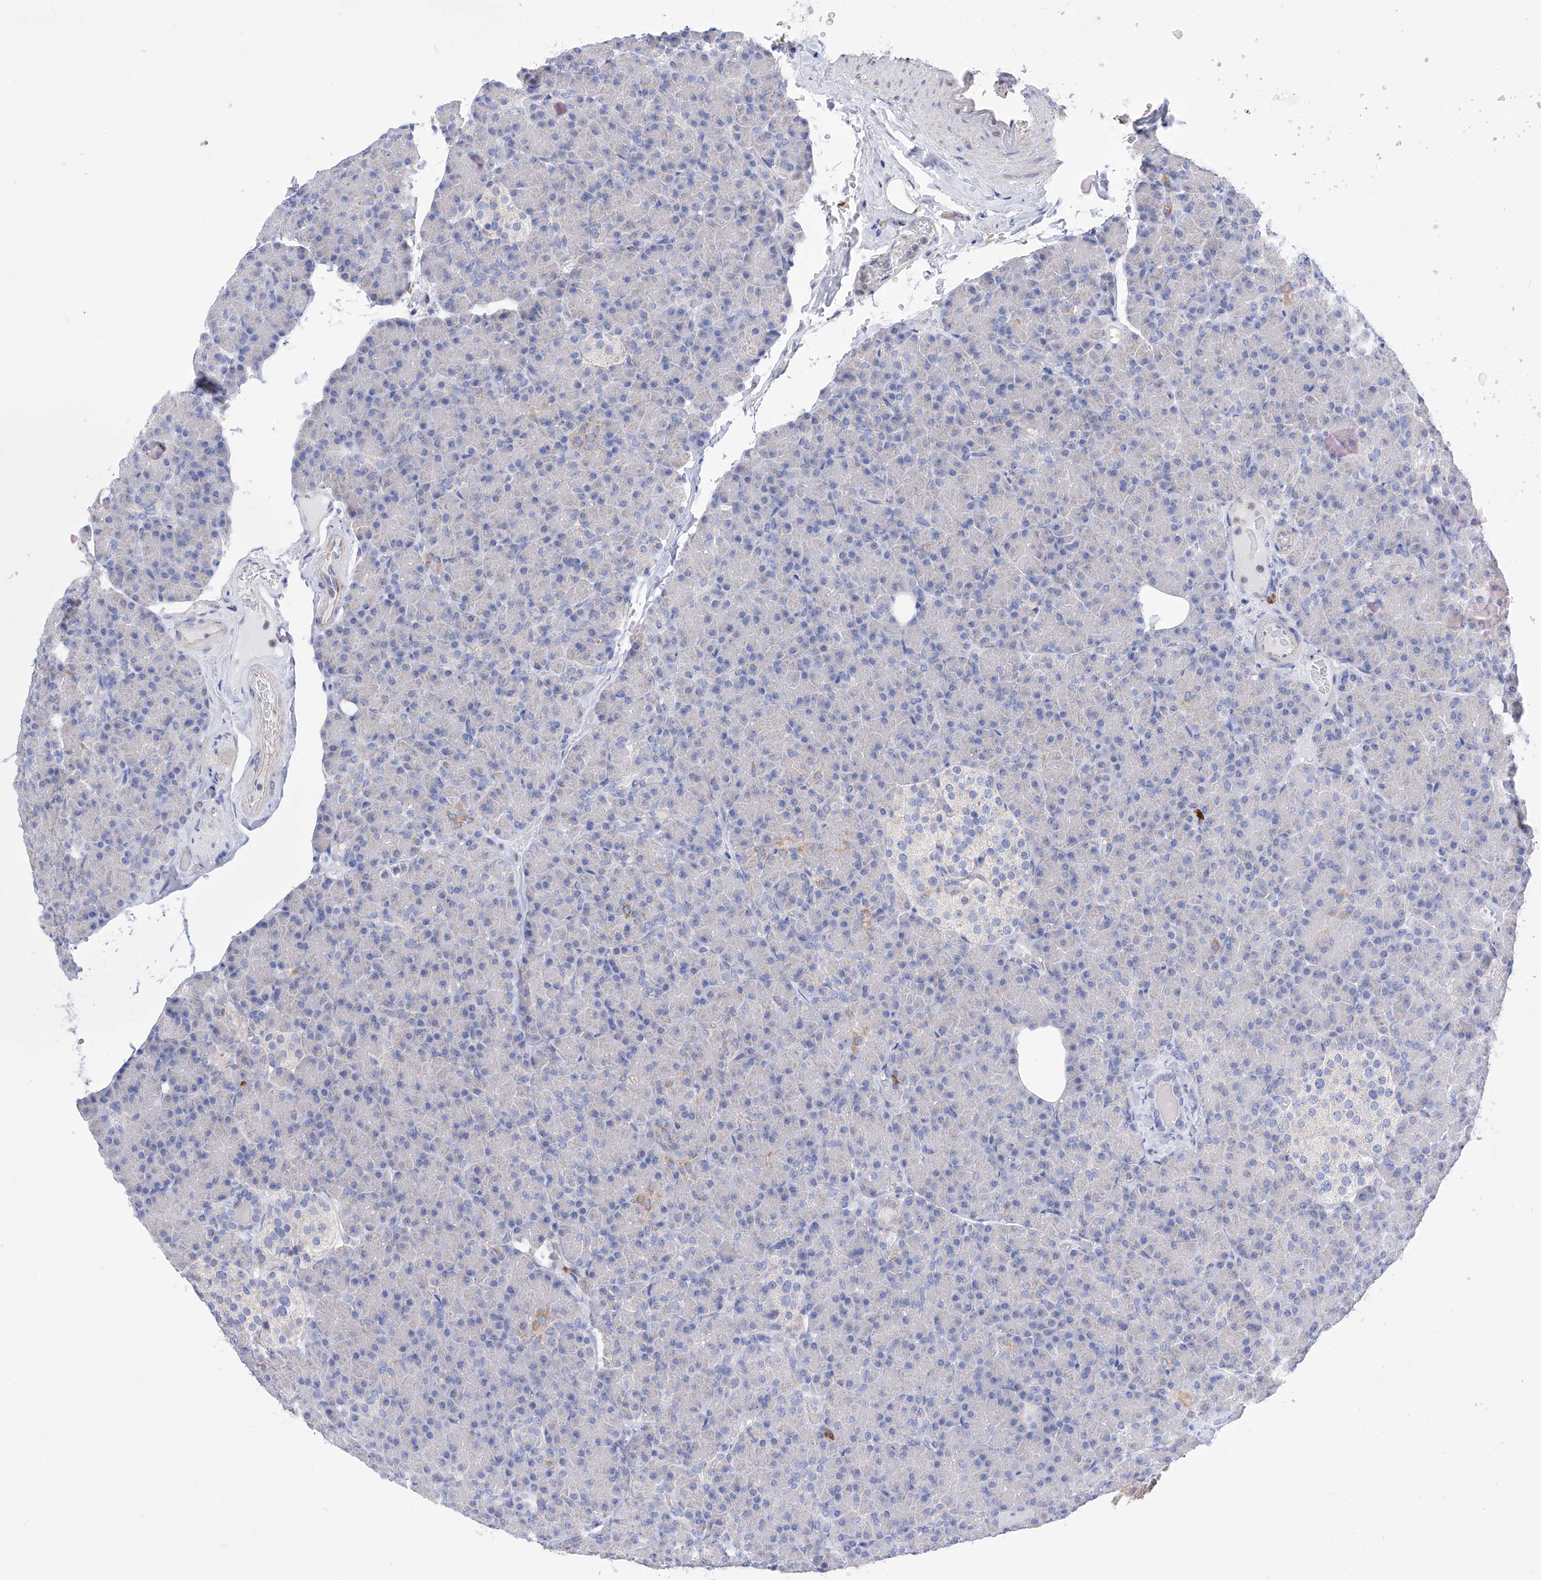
{"staining": {"intensity": "negative", "quantity": "none", "location": "none"}, "tissue": "pancreas", "cell_type": "Exocrine glandular cells", "image_type": "normal", "snomed": [{"axis": "morphology", "description": "Normal tissue, NOS"}, {"axis": "topography", "description": "Pancreas"}], "caption": "Immunohistochemistry (IHC) histopathology image of normal pancreas stained for a protein (brown), which demonstrates no staining in exocrine glandular cells.", "gene": "FLG", "patient": {"sex": "female", "age": 43}}